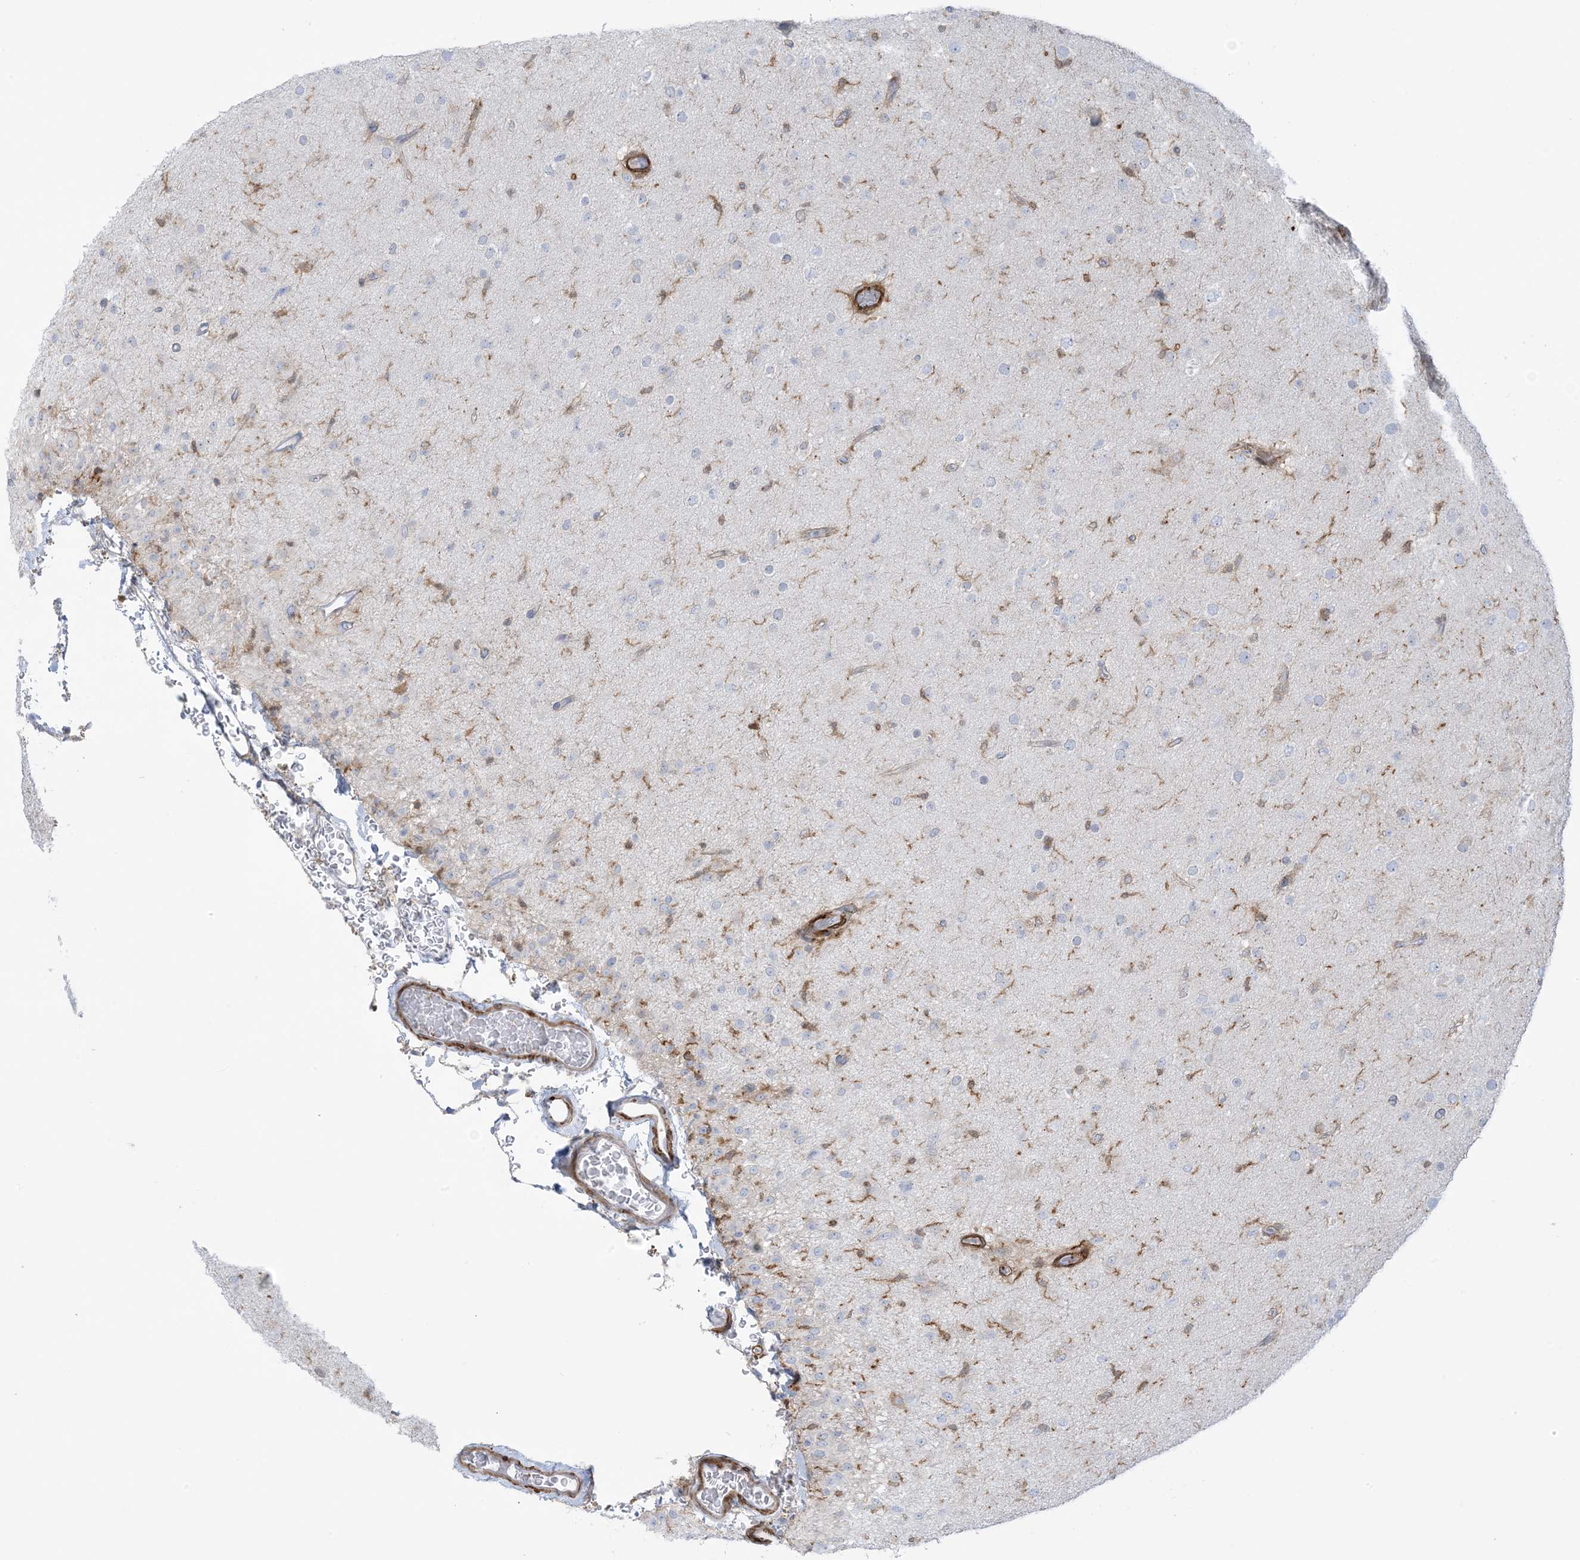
{"staining": {"intensity": "moderate", "quantity": "<25%", "location": "cytoplasmic/membranous"}, "tissue": "glioma", "cell_type": "Tumor cells", "image_type": "cancer", "snomed": [{"axis": "morphology", "description": "Glioma, malignant, Low grade"}, {"axis": "topography", "description": "Brain"}], "caption": "Immunohistochemical staining of human glioma exhibits low levels of moderate cytoplasmic/membranous protein staining in approximately <25% of tumor cells.", "gene": "ICMT", "patient": {"sex": "male", "age": 65}}